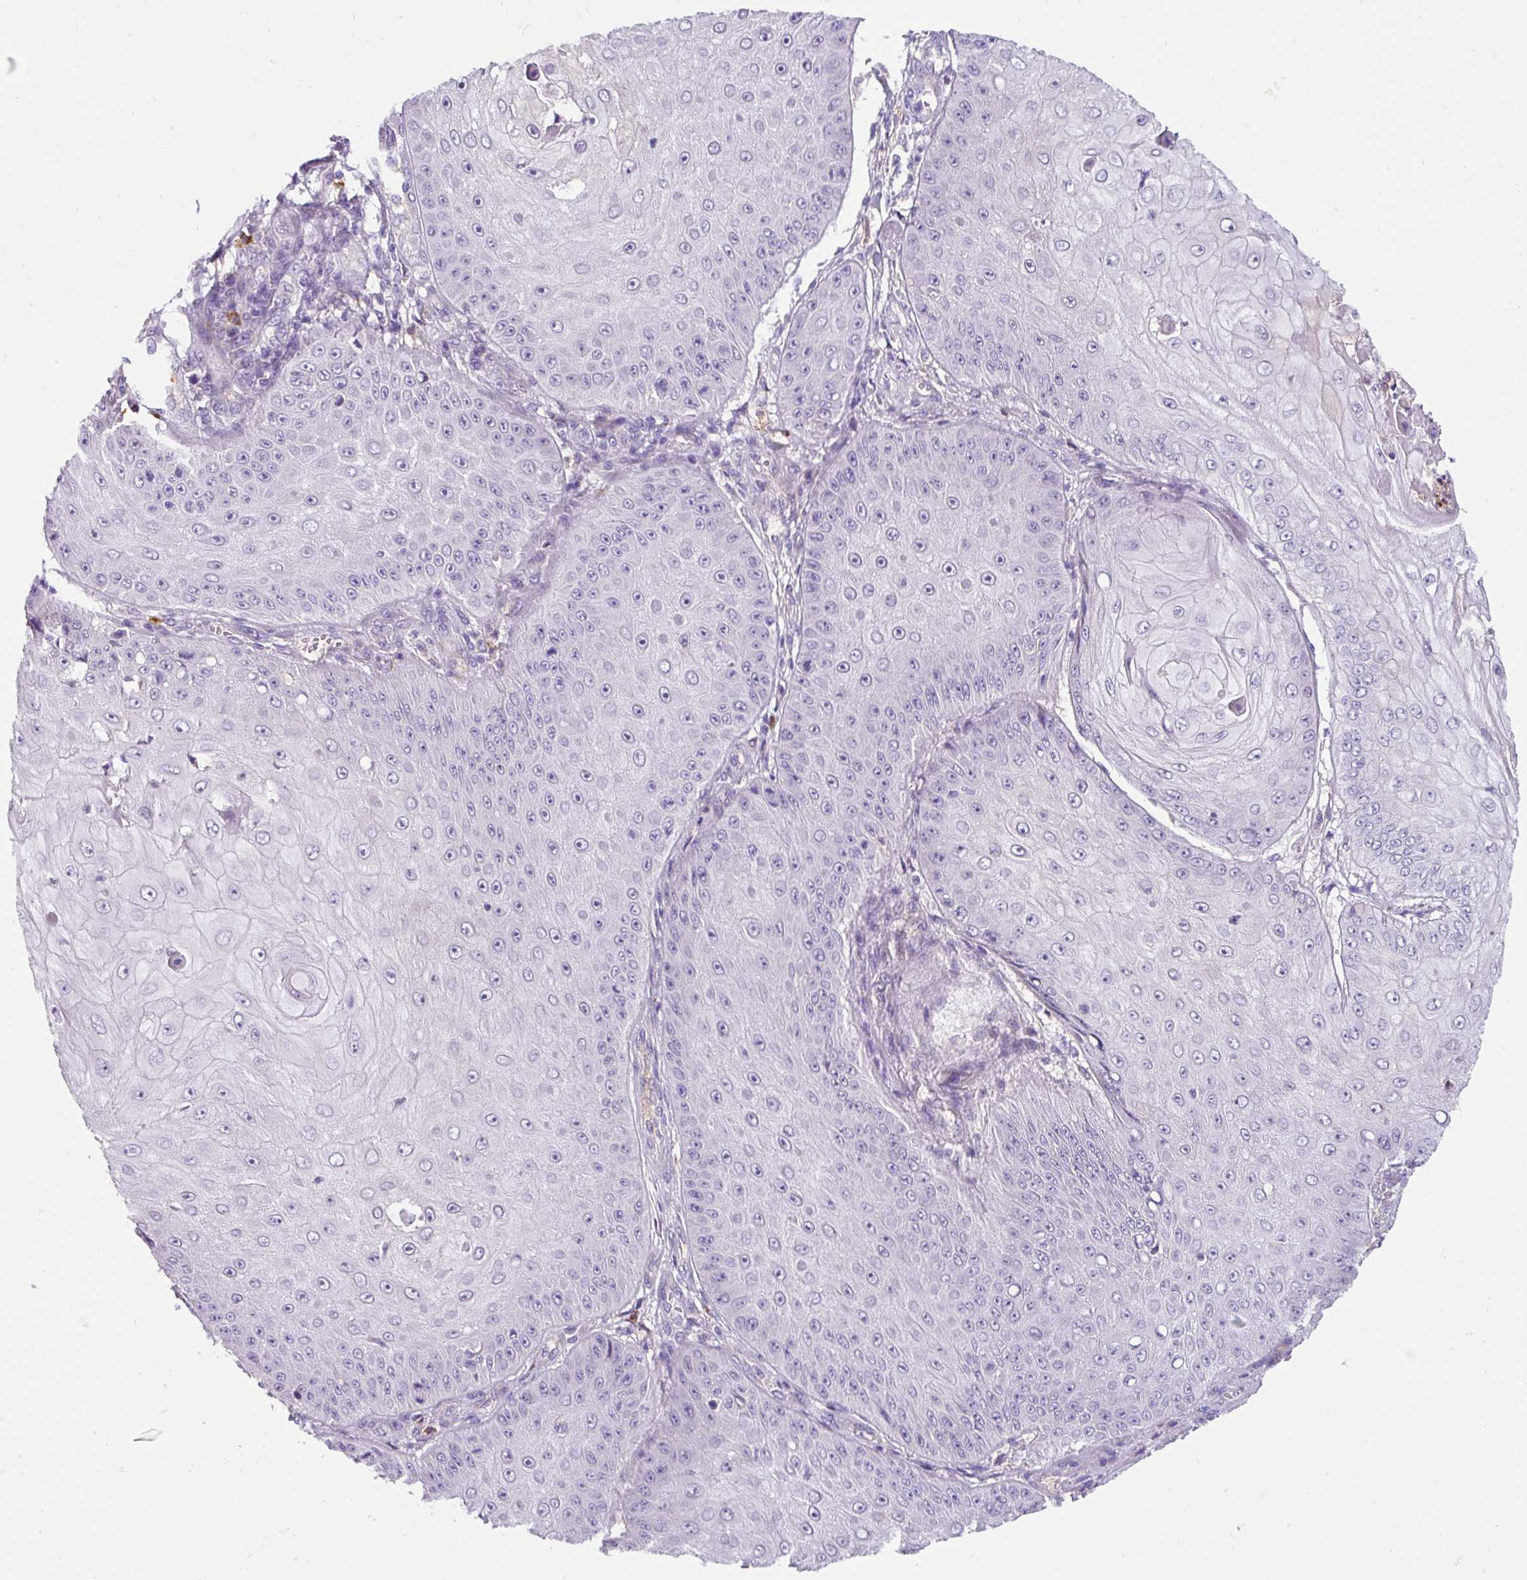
{"staining": {"intensity": "negative", "quantity": "none", "location": "none"}, "tissue": "skin cancer", "cell_type": "Tumor cells", "image_type": "cancer", "snomed": [{"axis": "morphology", "description": "Squamous cell carcinoma, NOS"}, {"axis": "topography", "description": "Skin"}], "caption": "DAB (3,3'-diaminobenzidine) immunohistochemical staining of squamous cell carcinoma (skin) displays no significant expression in tumor cells. (Stains: DAB IHC with hematoxylin counter stain, Microscopy: brightfield microscopy at high magnification).", "gene": "CRISP3", "patient": {"sex": "male", "age": 70}}